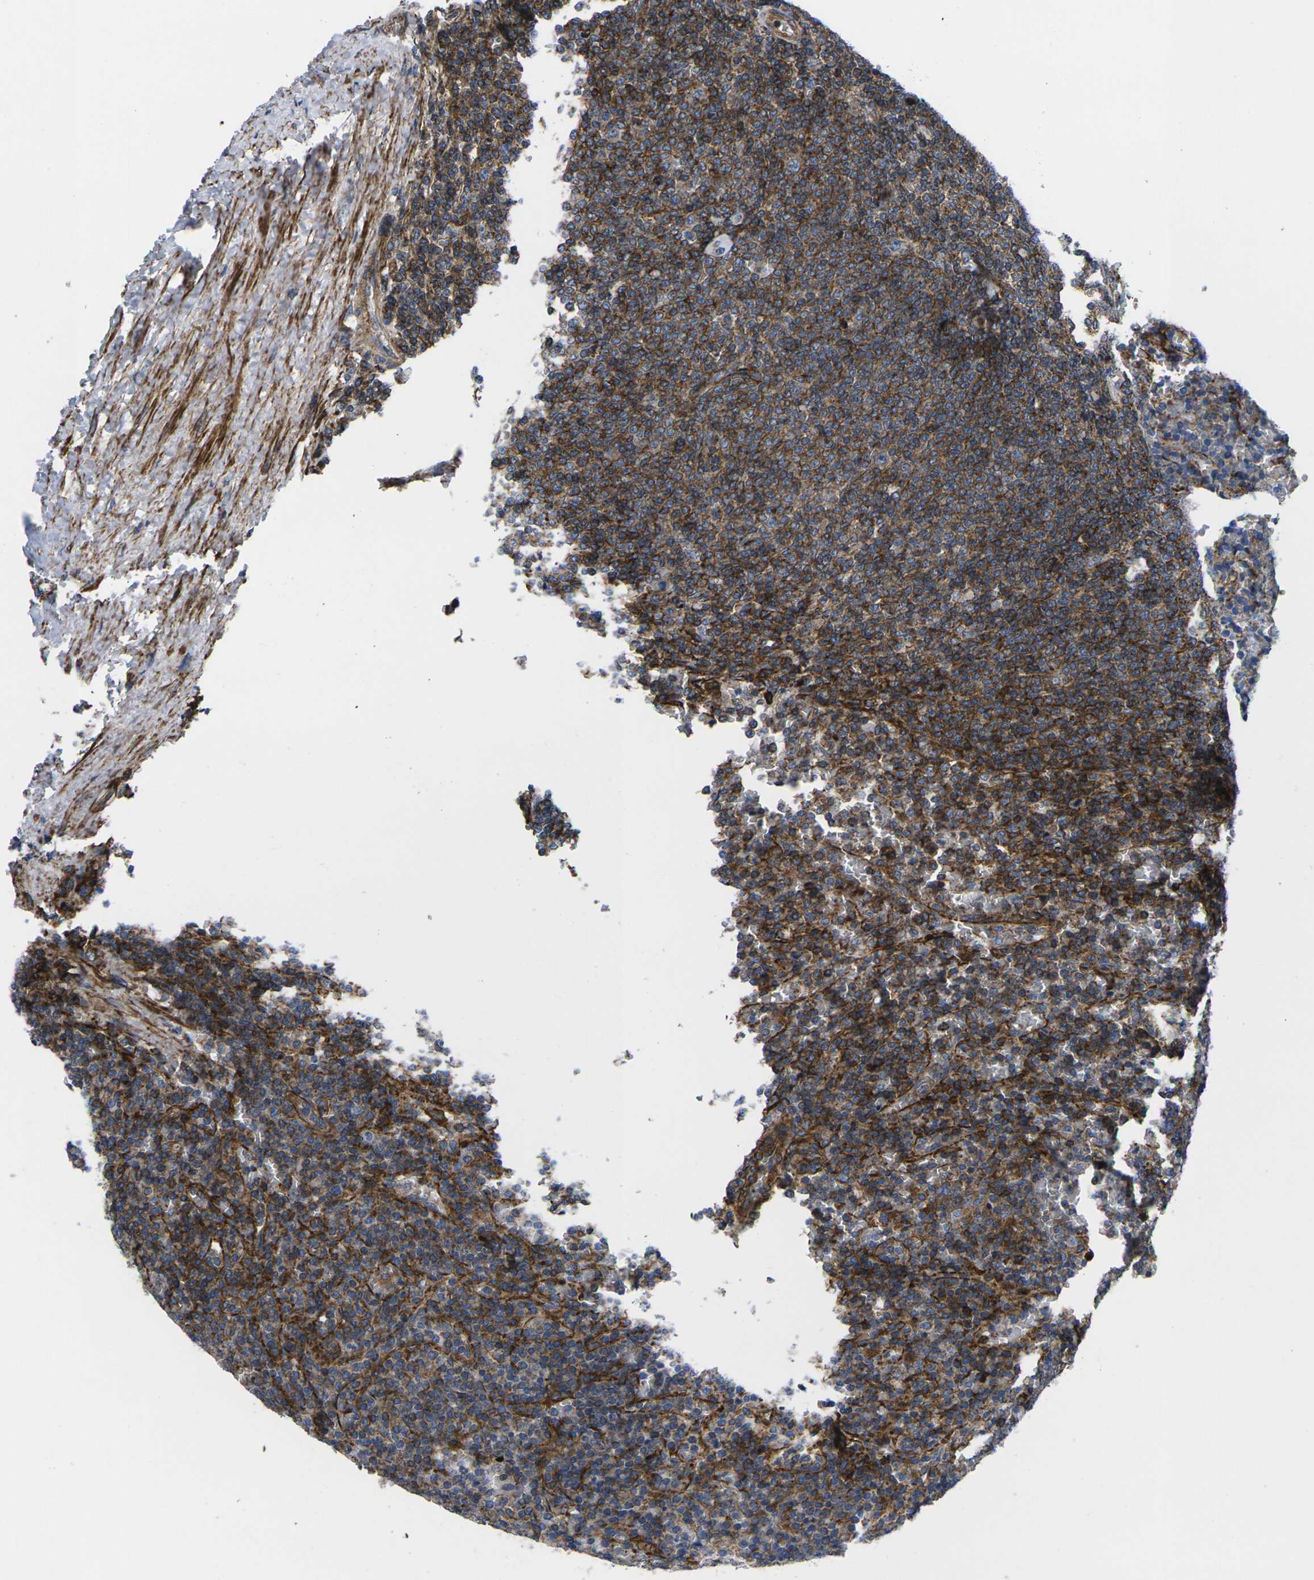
{"staining": {"intensity": "strong", "quantity": ">75%", "location": "cytoplasmic/membranous"}, "tissue": "lymphoma", "cell_type": "Tumor cells", "image_type": "cancer", "snomed": [{"axis": "morphology", "description": "Malignant lymphoma, non-Hodgkin's type, Low grade"}, {"axis": "topography", "description": "Spleen"}], "caption": "Tumor cells demonstrate high levels of strong cytoplasmic/membranous expression in approximately >75% of cells in human lymphoma.", "gene": "GPR4", "patient": {"sex": "female", "age": 77}}